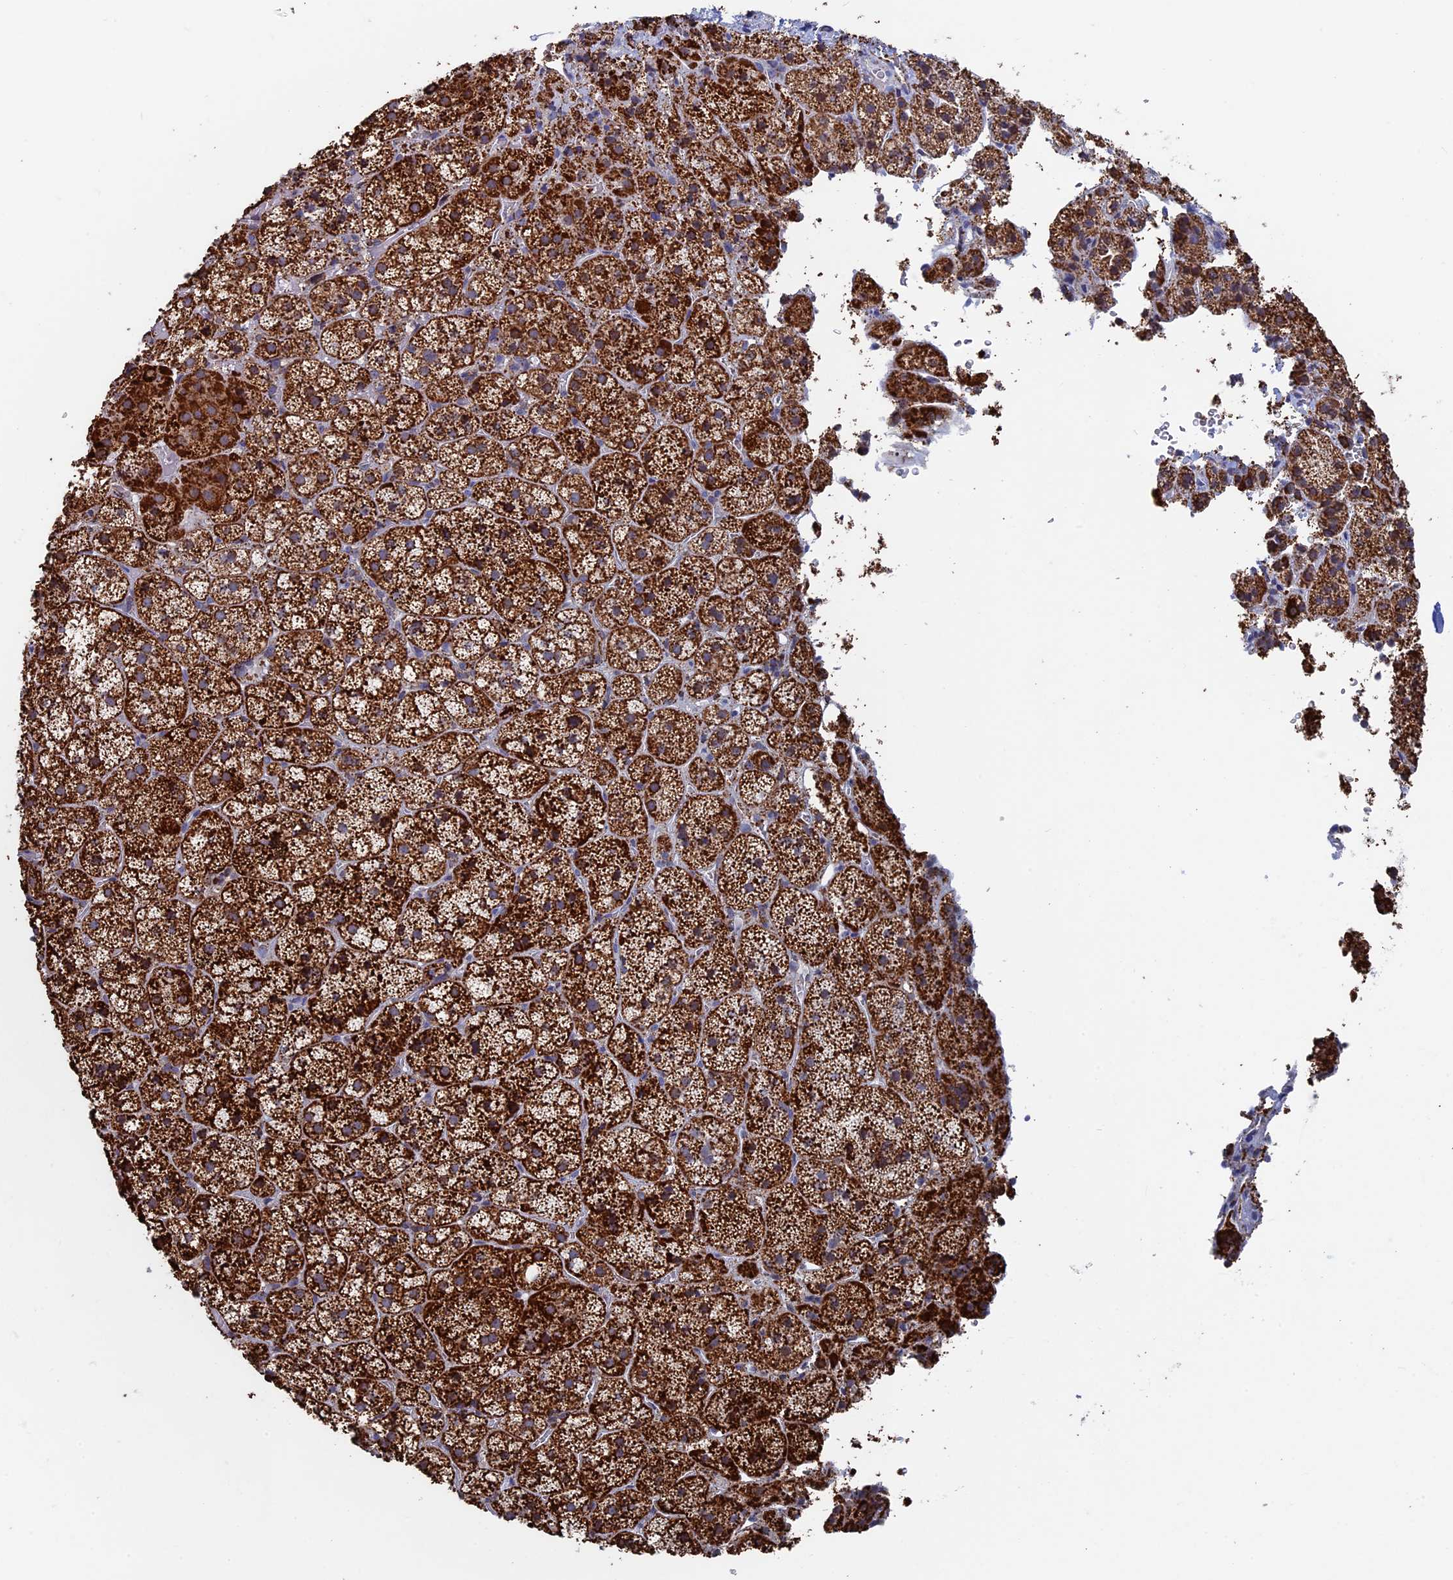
{"staining": {"intensity": "strong", "quantity": ">75%", "location": "cytoplasmic/membranous"}, "tissue": "adrenal gland", "cell_type": "Glandular cells", "image_type": "normal", "snomed": [{"axis": "morphology", "description": "Normal tissue, NOS"}, {"axis": "topography", "description": "Adrenal gland"}], "caption": "Immunohistochemistry (IHC) (DAB (3,3'-diaminobenzidine)) staining of normal human adrenal gland demonstrates strong cytoplasmic/membranous protein positivity in about >75% of glandular cells. (brown staining indicates protein expression, while blue staining denotes nuclei).", "gene": "SEC24D", "patient": {"sex": "female", "age": 44}}